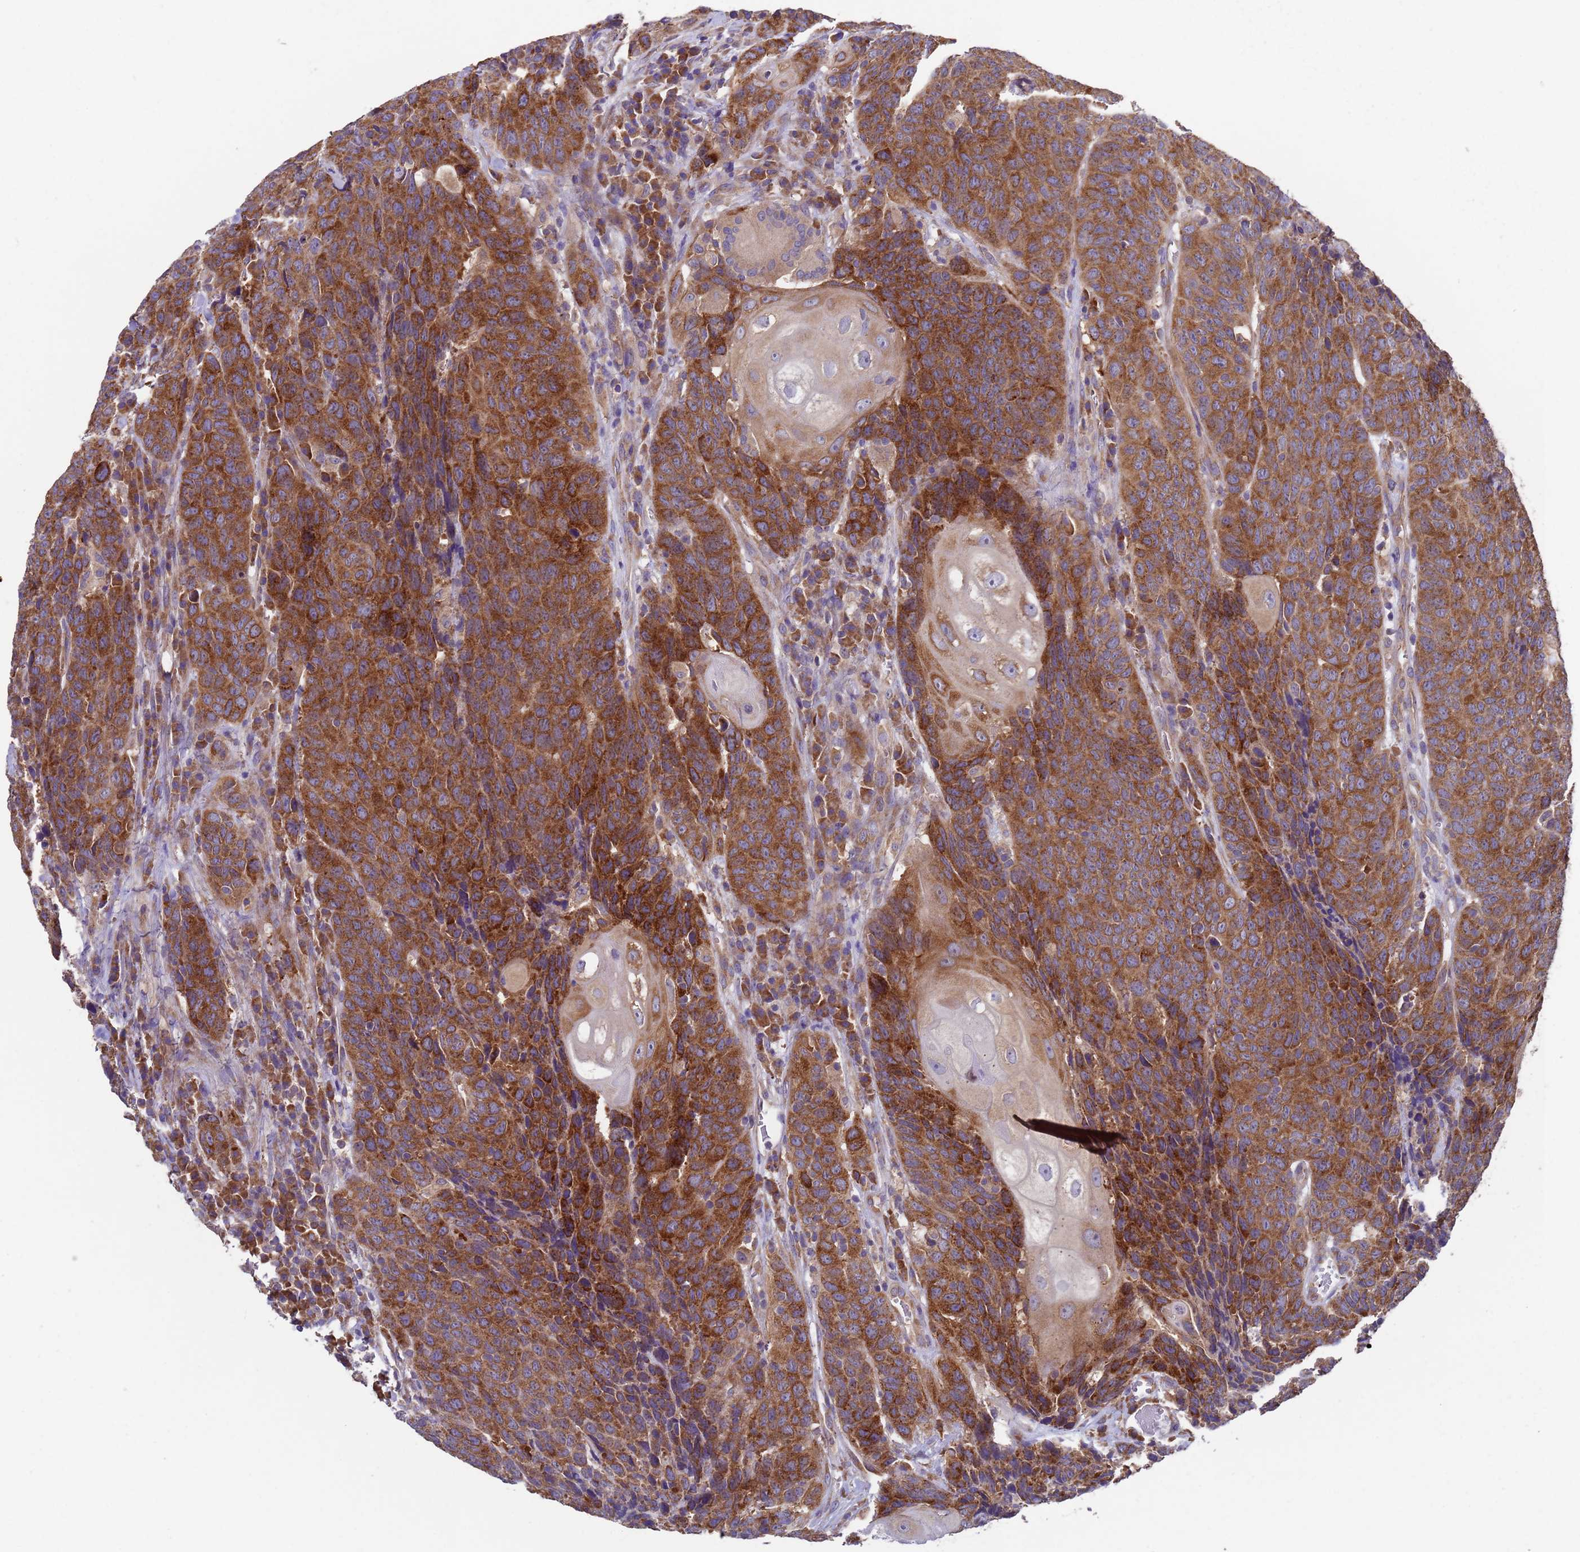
{"staining": {"intensity": "strong", "quantity": ">75%", "location": "cytoplasmic/membranous"}, "tissue": "head and neck cancer", "cell_type": "Tumor cells", "image_type": "cancer", "snomed": [{"axis": "morphology", "description": "Squamous cell carcinoma, NOS"}, {"axis": "topography", "description": "Head-Neck"}], "caption": "IHC histopathology image of squamous cell carcinoma (head and neck) stained for a protein (brown), which demonstrates high levels of strong cytoplasmic/membranous expression in approximately >75% of tumor cells.", "gene": "DCAF12L2", "patient": {"sex": "male", "age": 66}}